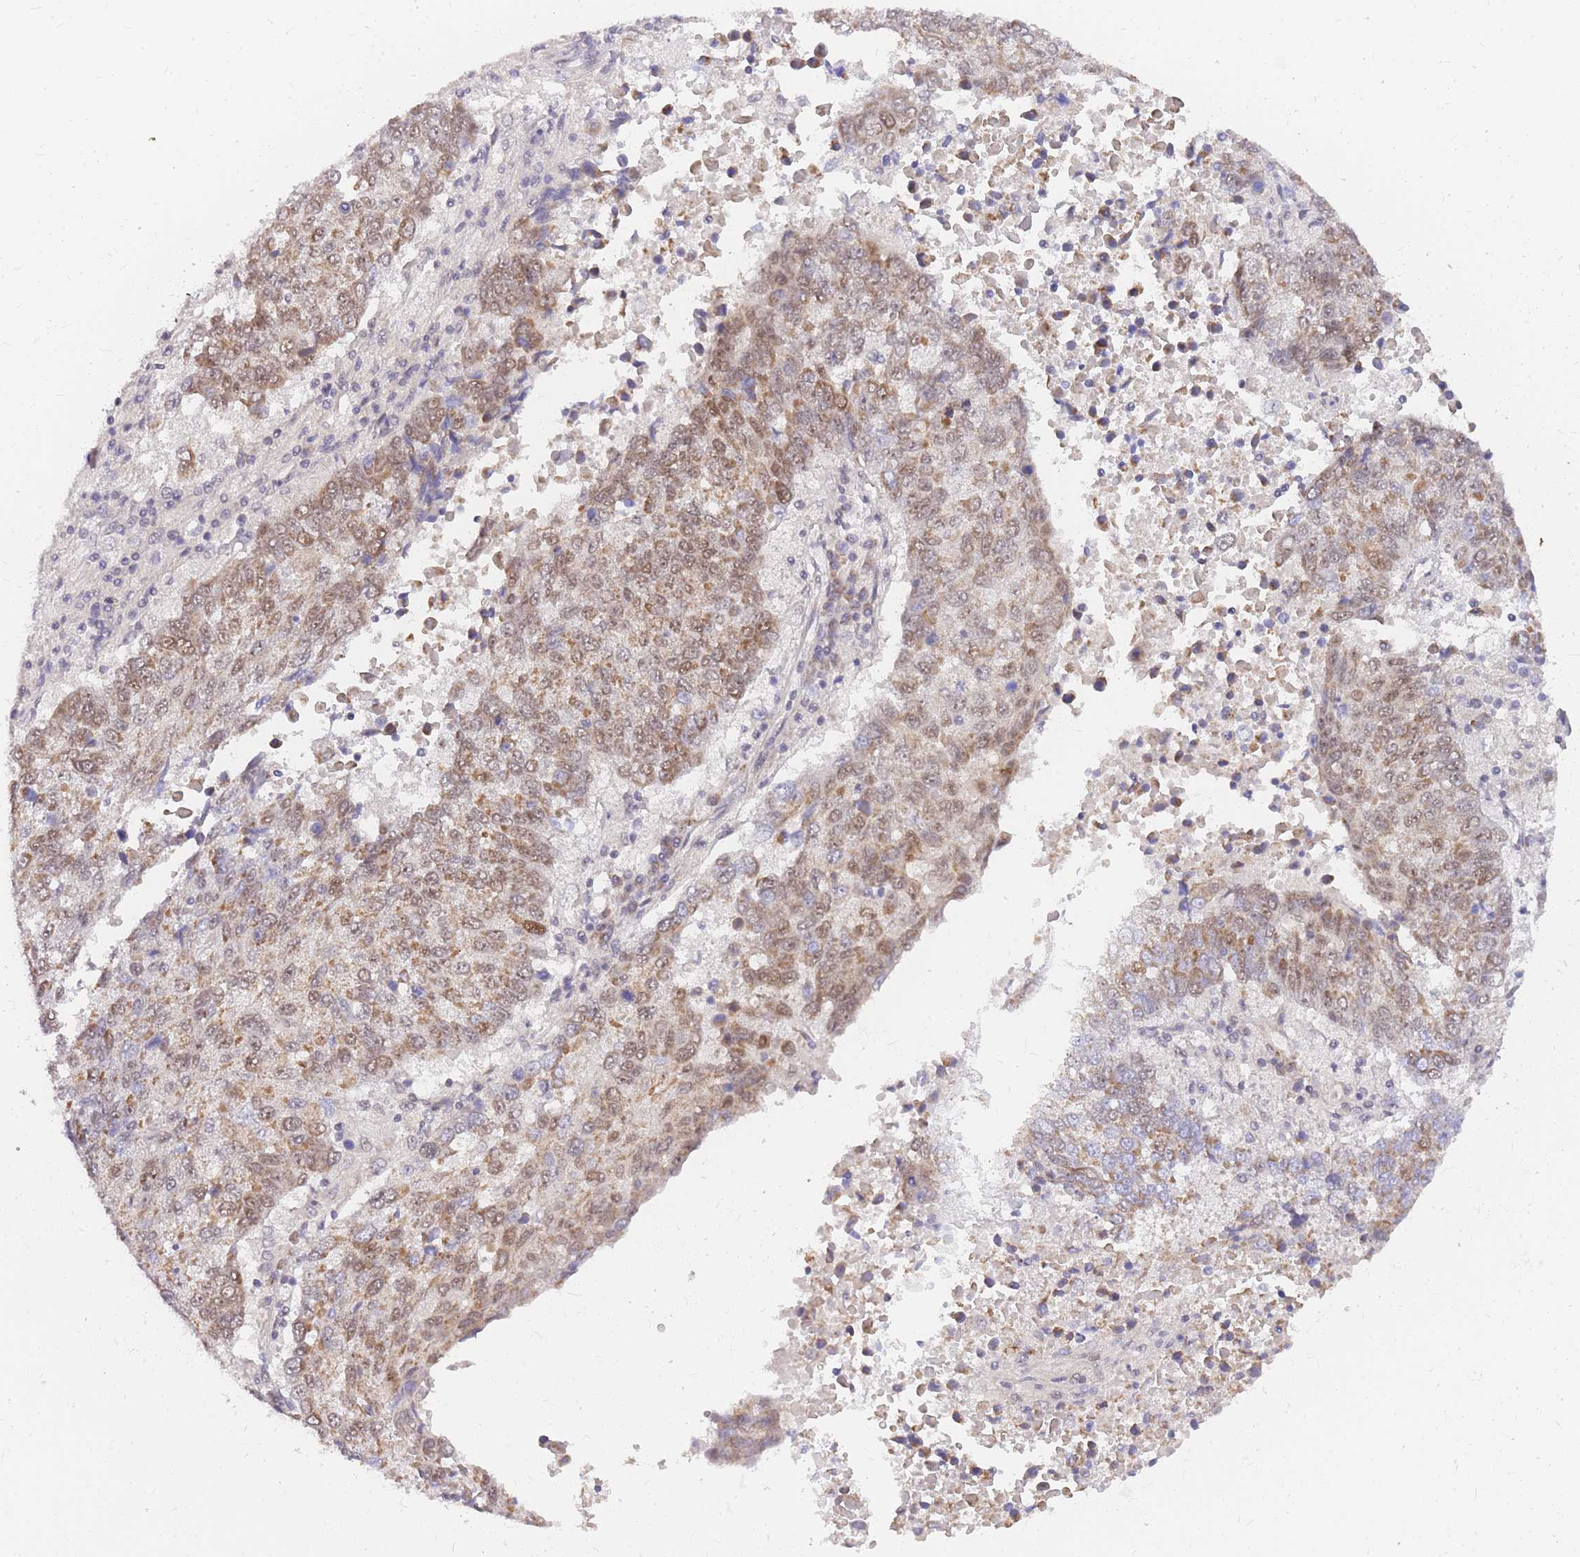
{"staining": {"intensity": "moderate", "quantity": ">75%", "location": "cytoplasmic/membranous,nuclear"}, "tissue": "lung cancer", "cell_type": "Tumor cells", "image_type": "cancer", "snomed": [{"axis": "morphology", "description": "Squamous cell carcinoma, NOS"}, {"axis": "topography", "description": "Lung"}], "caption": "High-magnification brightfield microscopy of lung cancer stained with DAB (brown) and counterstained with hematoxylin (blue). tumor cells exhibit moderate cytoplasmic/membranous and nuclear expression is seen in about>75% of cells. Using DAB (brown) and hematoxylin (blue) stains, captured at high magnification using brightfield microscopy.", "gene": "MINDY2", "patient": {"sex": "male", "age": 73}}